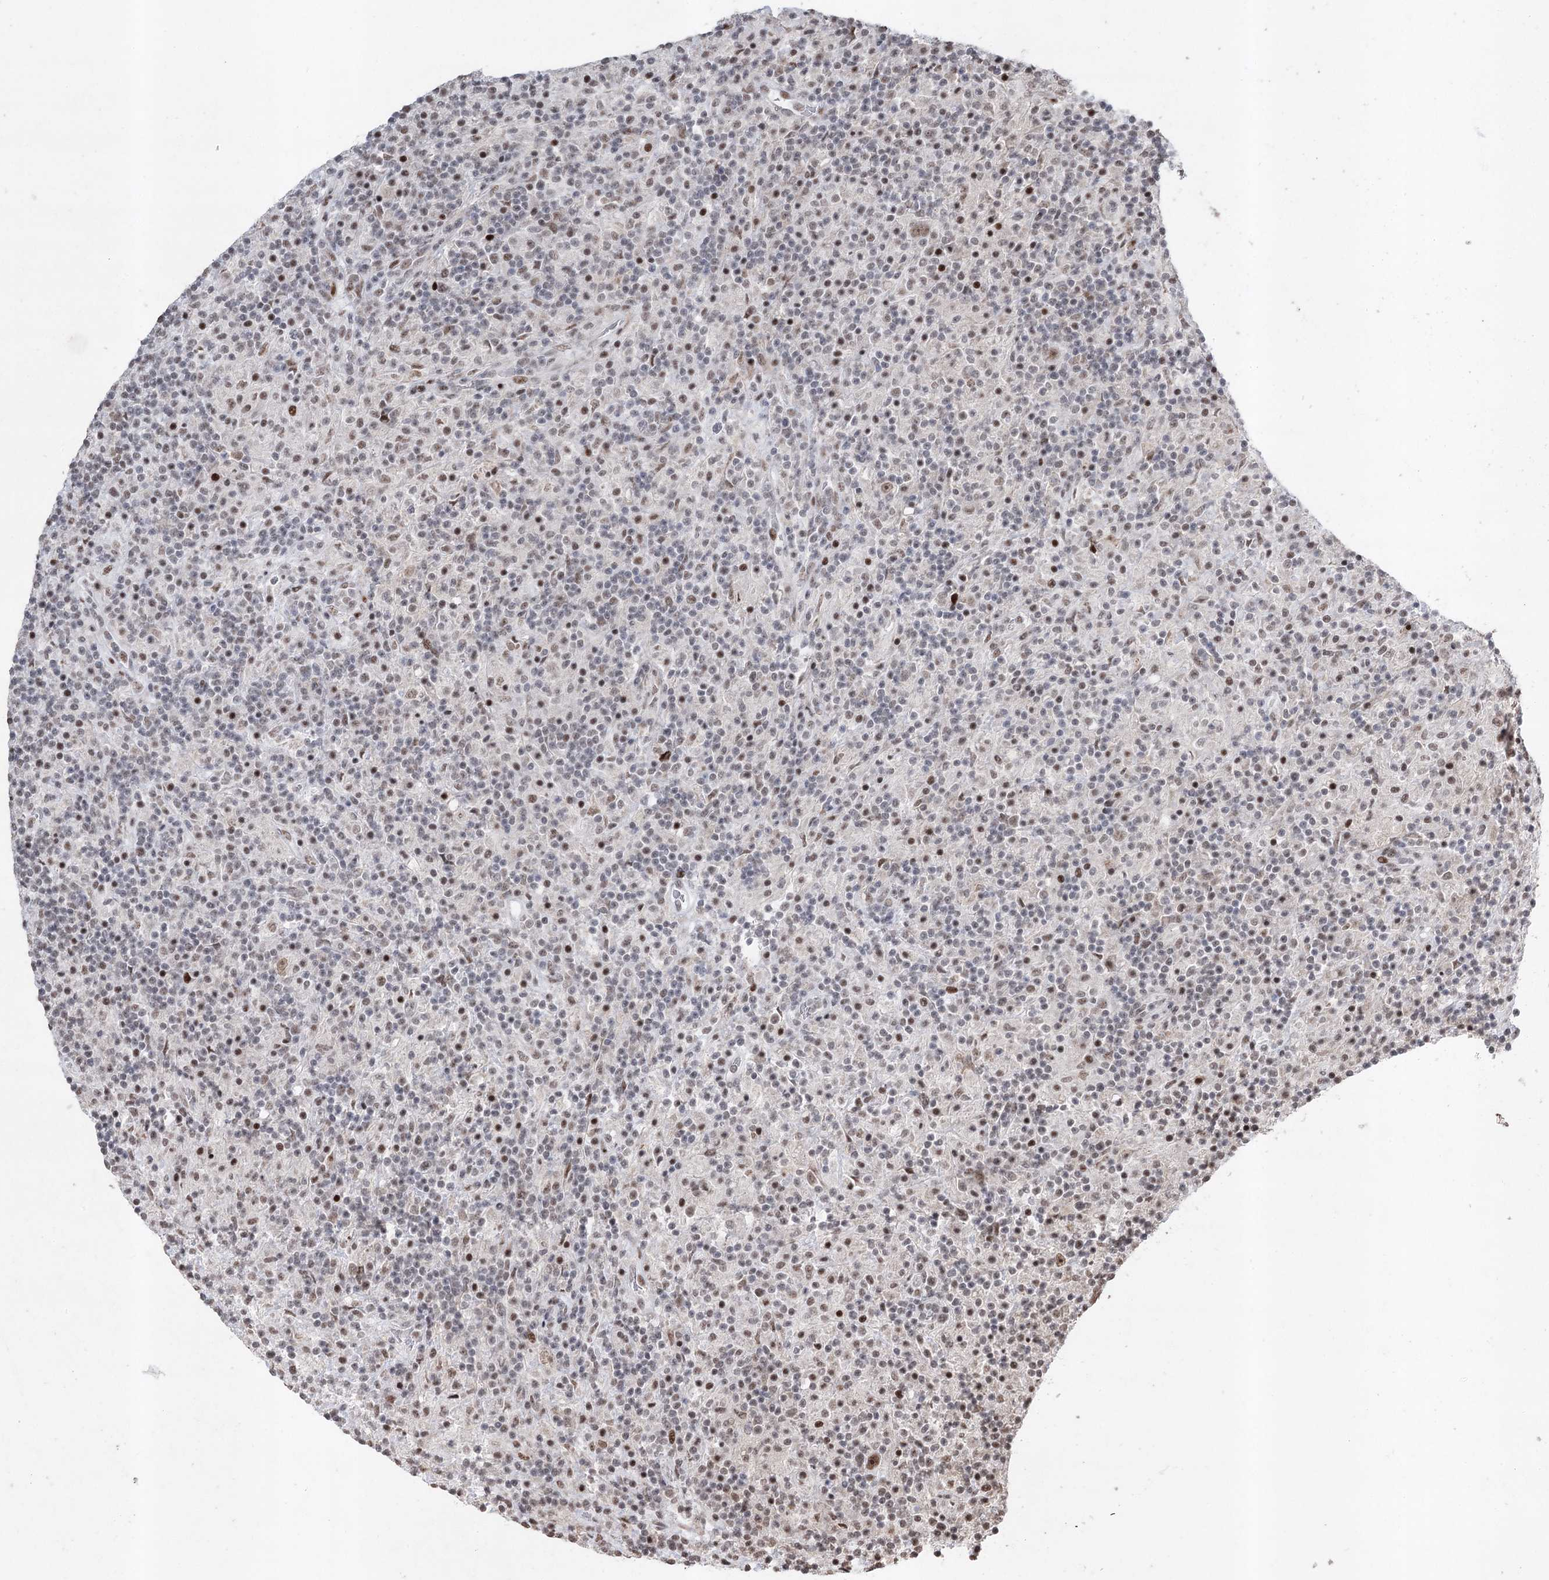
{"staining": {"intensity": "moderate", "quantity": ">75%", "location": "nuclear"}, "tissue": "lymphoma", "cell_type": "Tumor cells", "image_type": "cancer", "snomed": [{"axis": "morphology", "description": "Hodgkin's disease, NOS"}, {"axis": "topography", "description": "Lymph node"}], "caption": "The immunohistochemical stain highlights moderate nuclear staining in tumor cells of Hodgkin's disease tissue.", "gene": "PDCD4", "patient": {"sex": "male", "age": 70}}